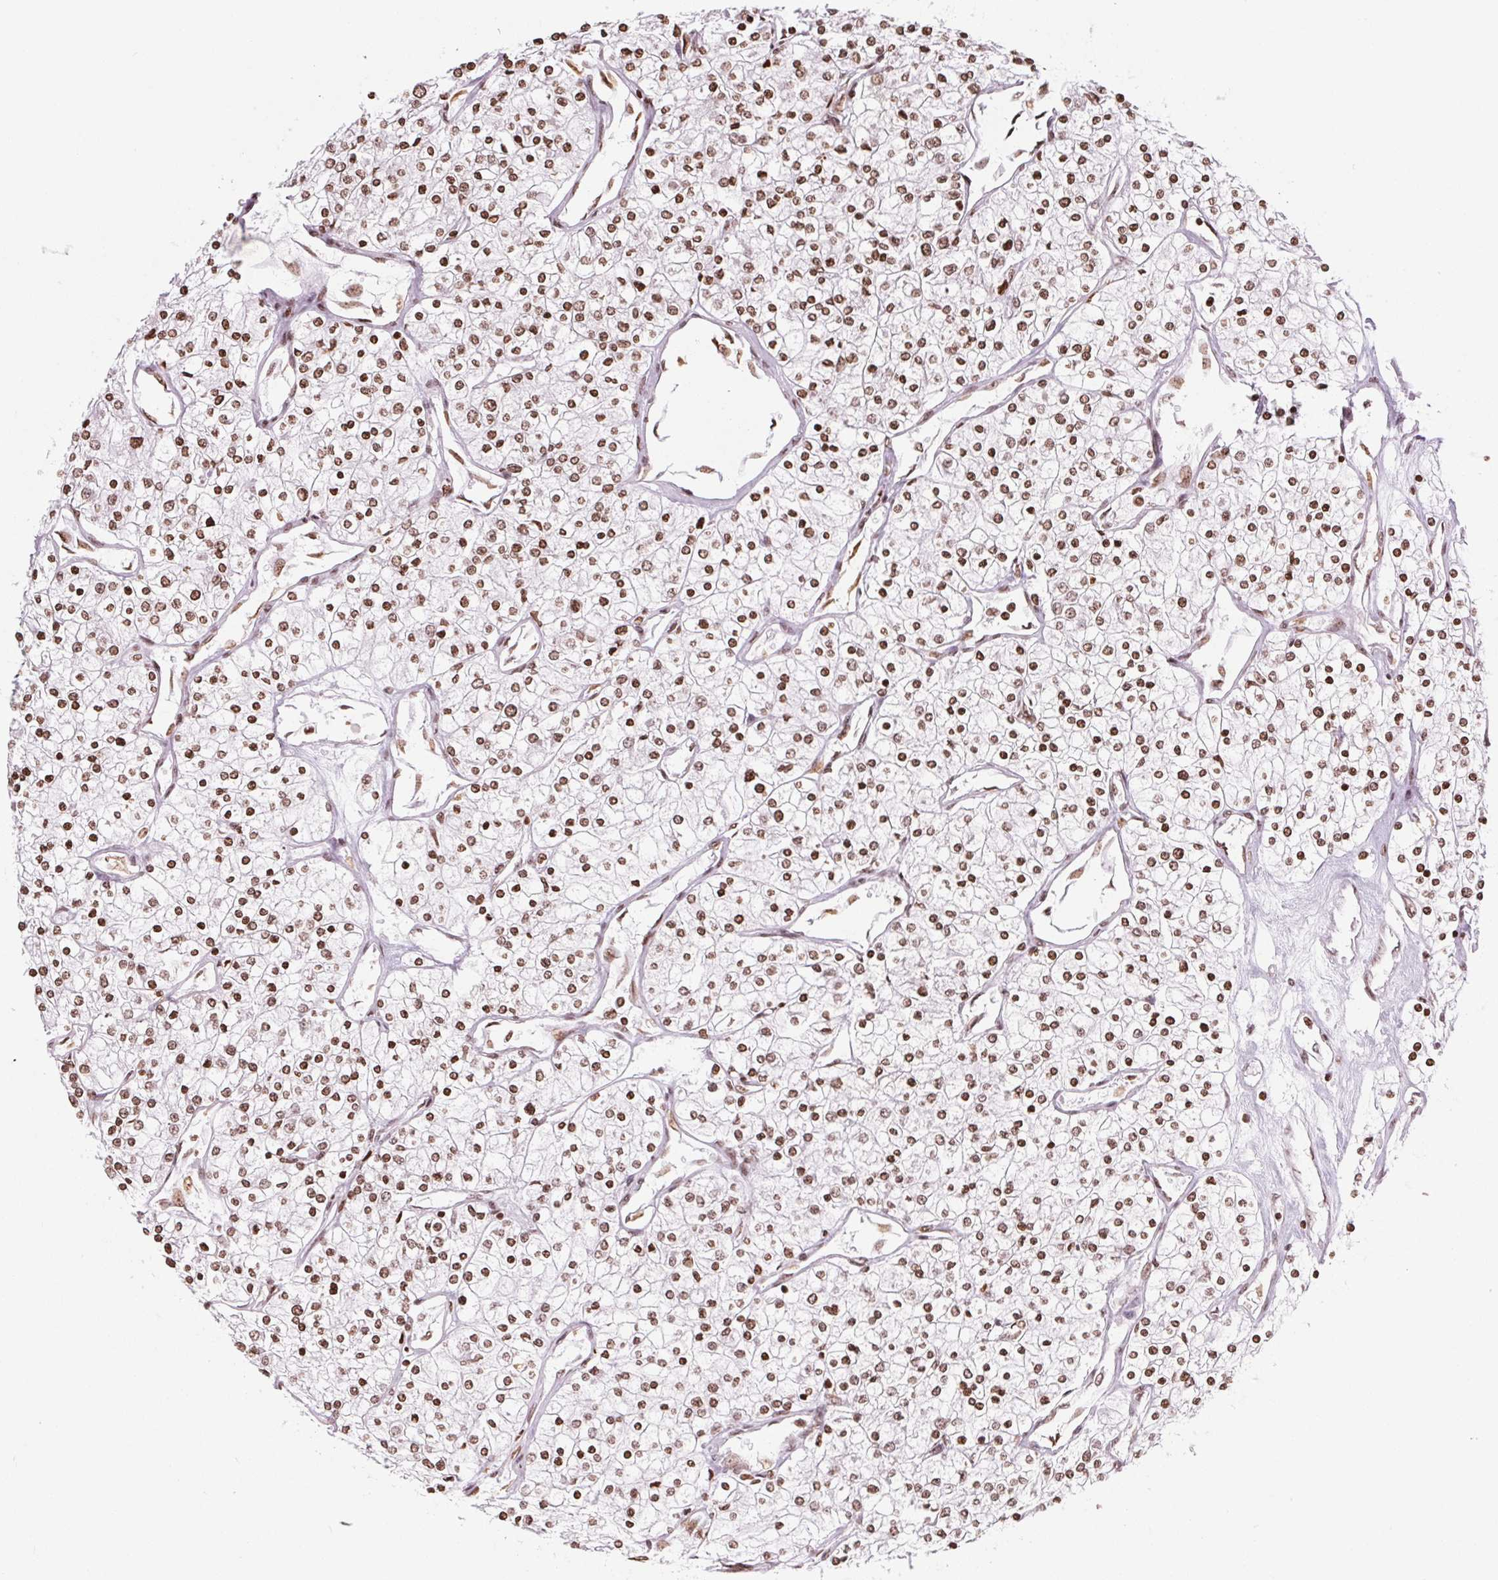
{"staining": {"intensity": "moderate", "quantity": ">75%", "location": "cytoplasmic/membranous,nuclear"}, "tissue": "renal cancer", "cell_type": "Tumor cells", "image_type": "cancer", "snomed": [{"axis": "morphology", "description": "Adenocarcinoma, NOS"}, {"axis": "topography", "description": "Kidney"}], "caption": "DAB (3,3'-diaminobenzidine) immunohistochemical staining of renal cancer (adenocarcinoma) shows moderate cytoplasmic/membranous and nuclear protein expression in about >75% of tumor cells.", "gene": "SMIM12", "patient": {"sex": "male", "age": 80}}